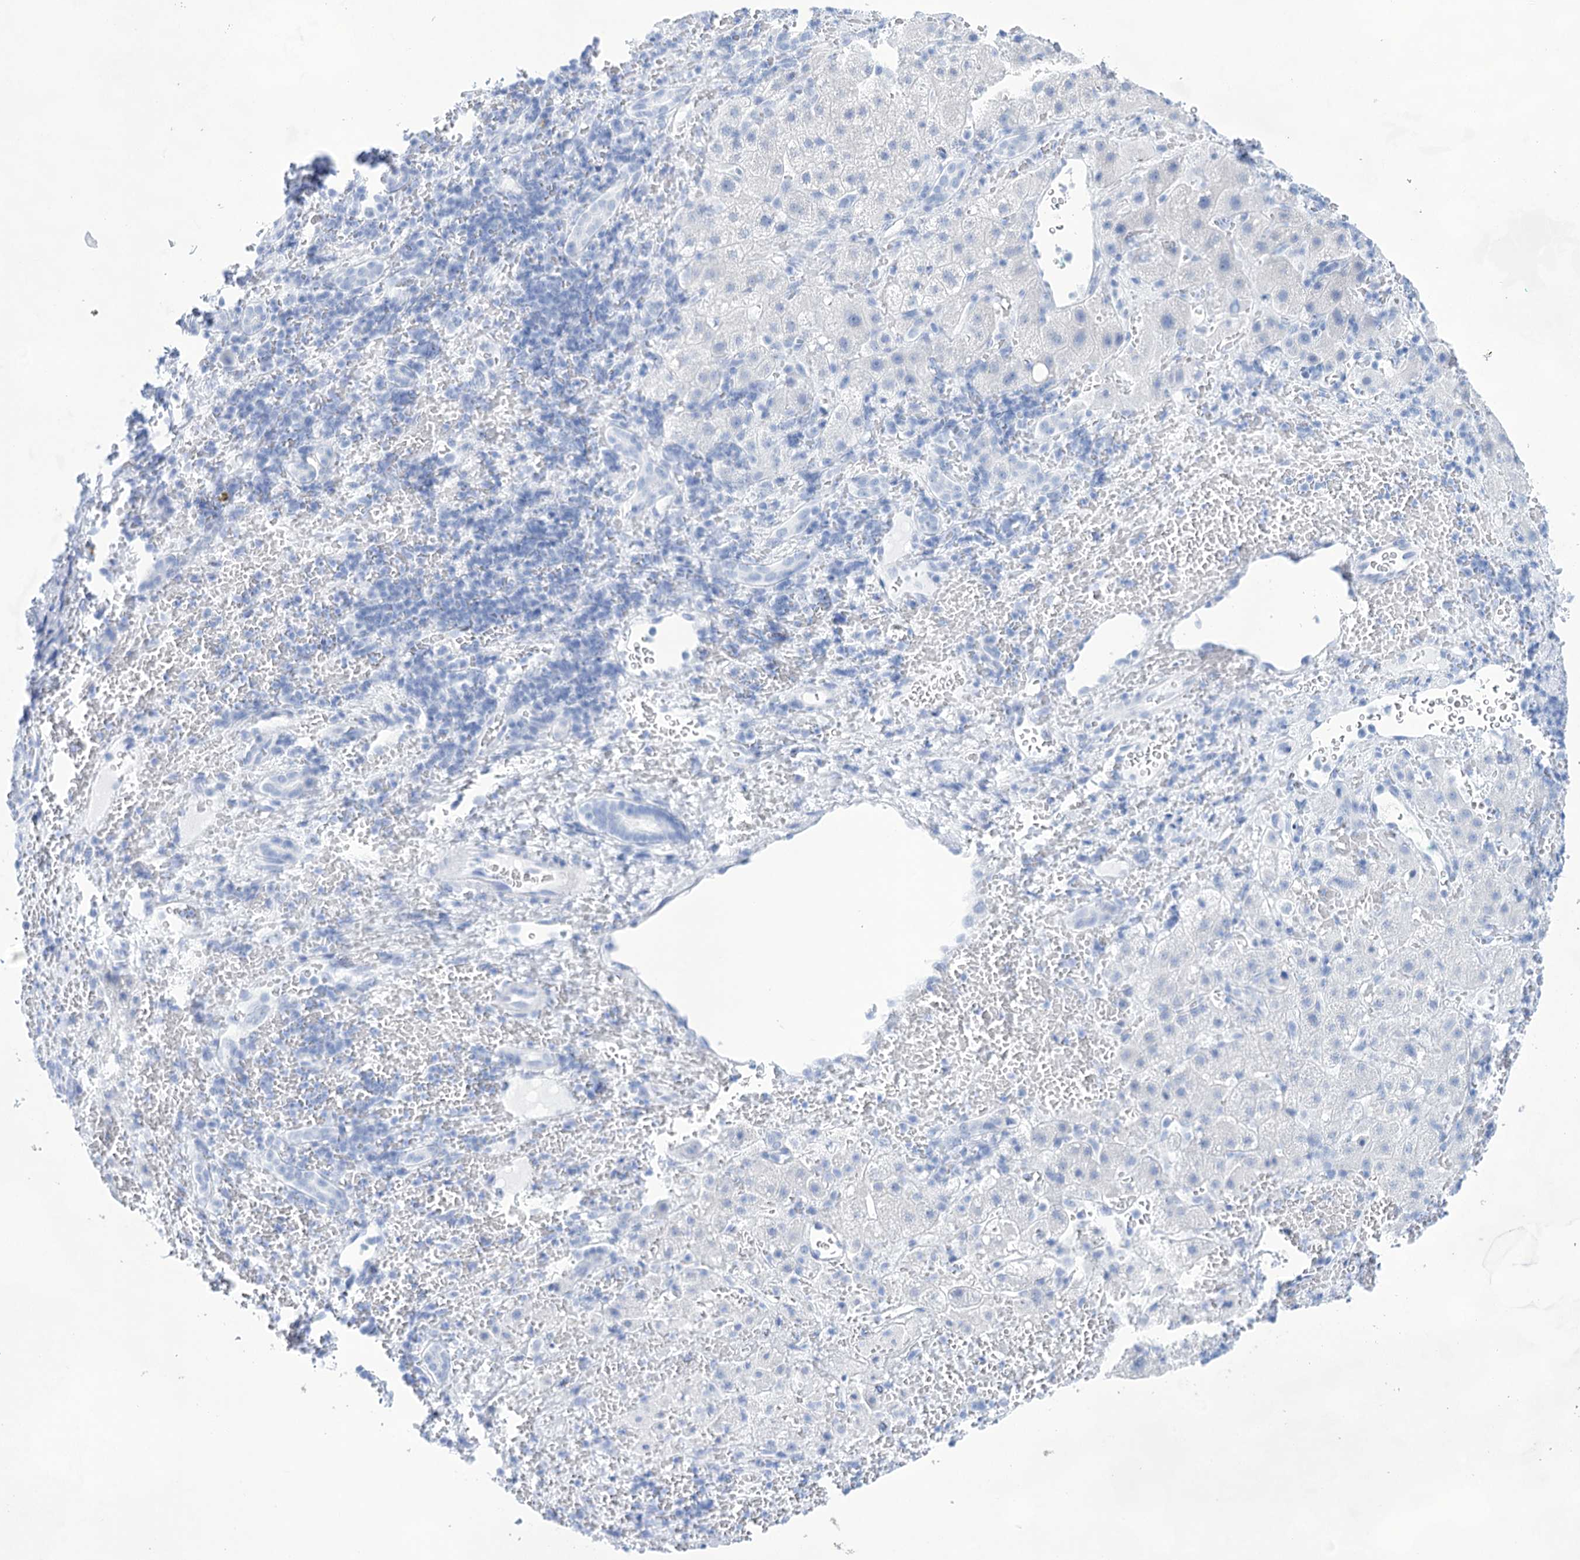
{"staining": {"intensity": "negative", "quantity": "none", "location": "none"}, "tissue": "liver cancer", "cell_type": "Tumor cells", "image_type": "cancer", "snomed": [{"axis": "morphology", "description": "Carcinoma, Hepatocellular, NOS"}, {"axis": "topography", "description": "Liver"}], "caption": "High power microscopy micrograph of an IHC photomicrograph of liver hepatocellular carcinoma, revealing no significant expression in tumor cells.", "gene": "LALBA", "patient": {"sex": "male", "age": 57}}